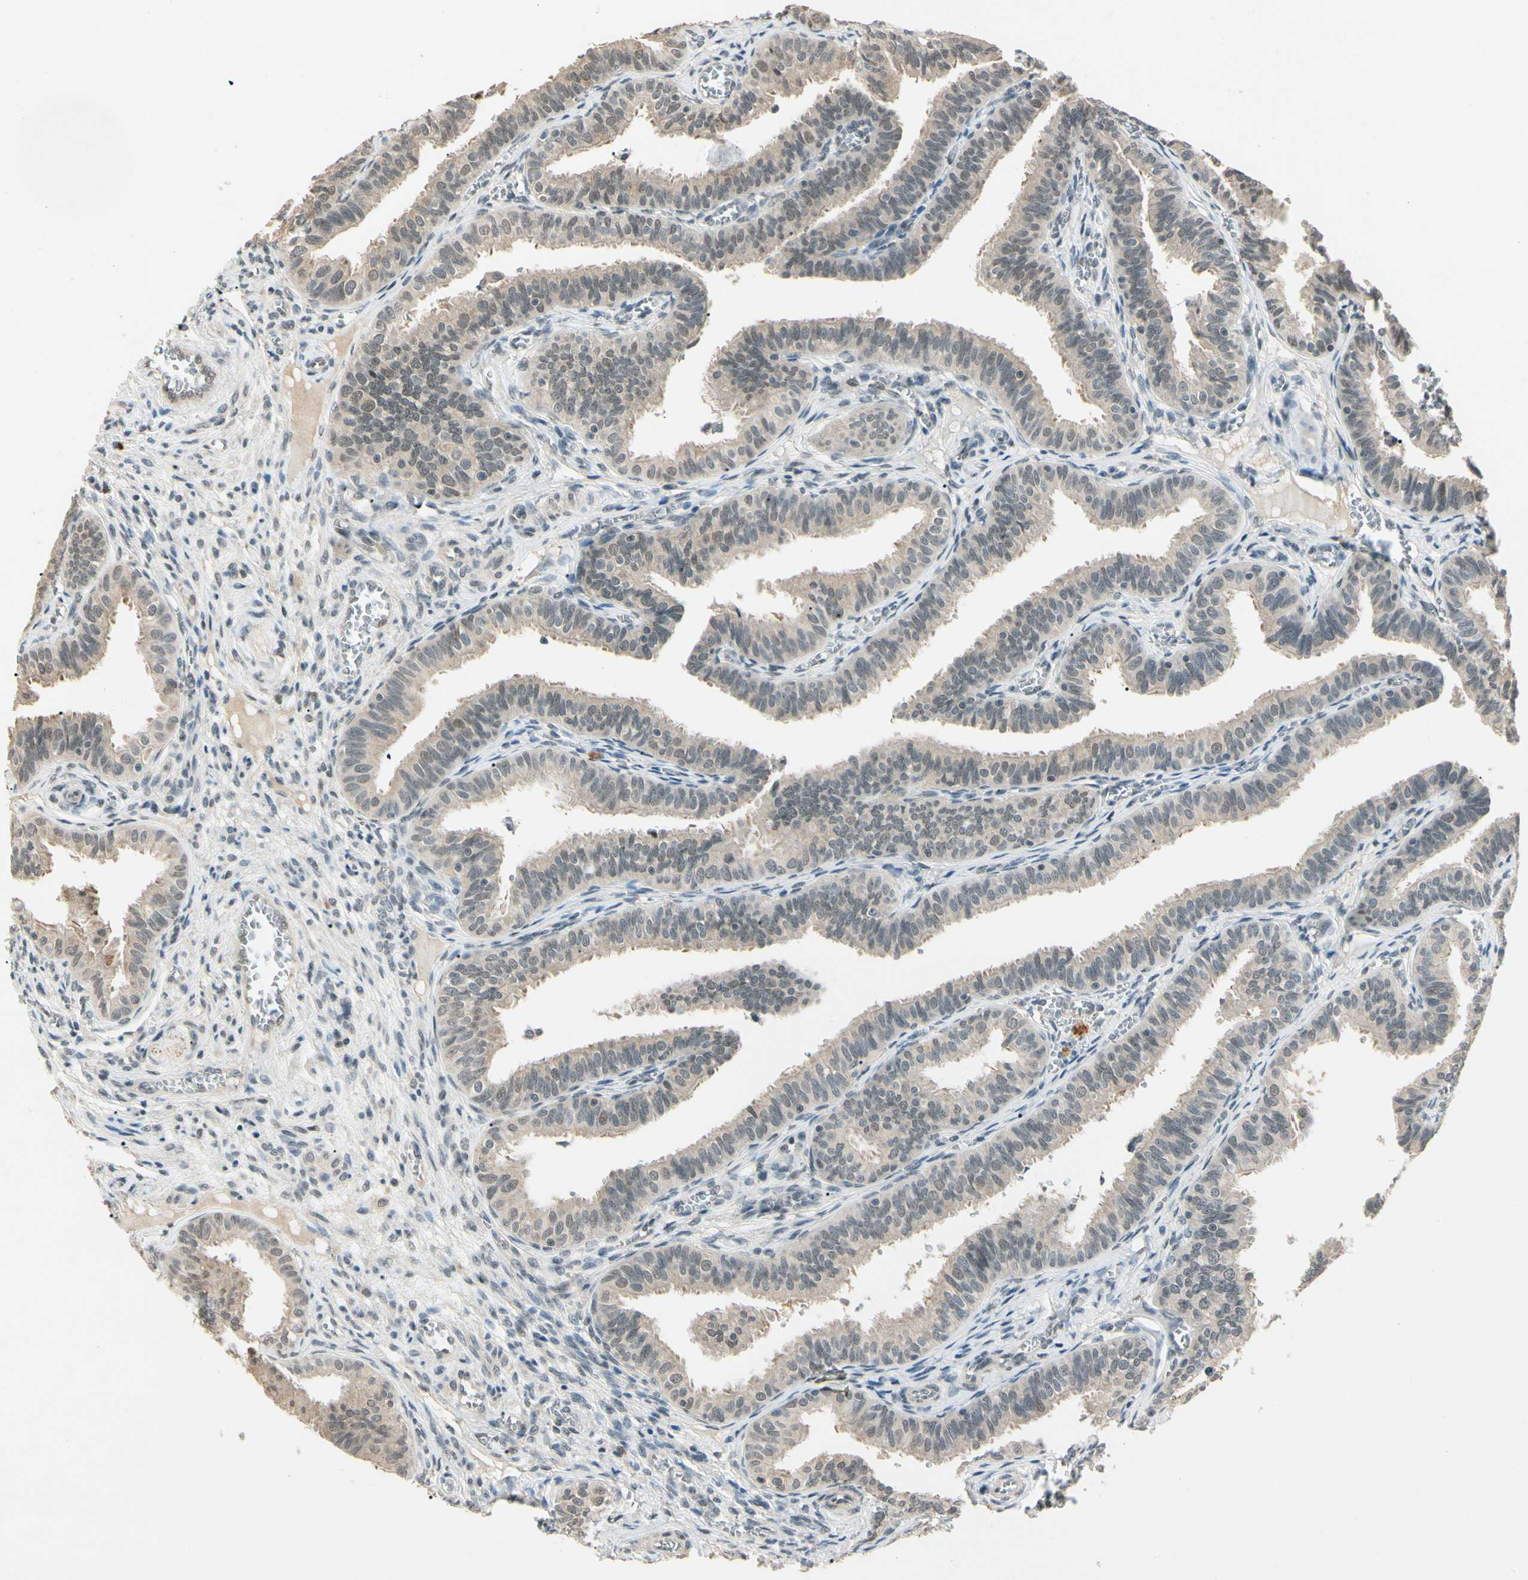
{"staining": {"intensity": "moderate", "quantity": ">75%", "location": "cytoplasmic/membranous,nuclear"}, "tissue": "fallopian tube", "cell_type": "Glandular cells", "image_type": "normal", "snomed": [{"axis": "morphology", "description": "Normal tissue, NOS"}, {"axis": "topography", "description": "Fallopian tube"}], "caption": "Brown immunohistochemical staining in benign fallopian tube reveals moderate cytoplasmic/membranous,nuclear positivity in about >75% of glandular cells. (DAB (3,3'-diaminobenzidine) = brown stain, brightfield microscopy at high magnification).", "gene": "ZSCAN12", "patient": {"sex": "female", "age": 46}}